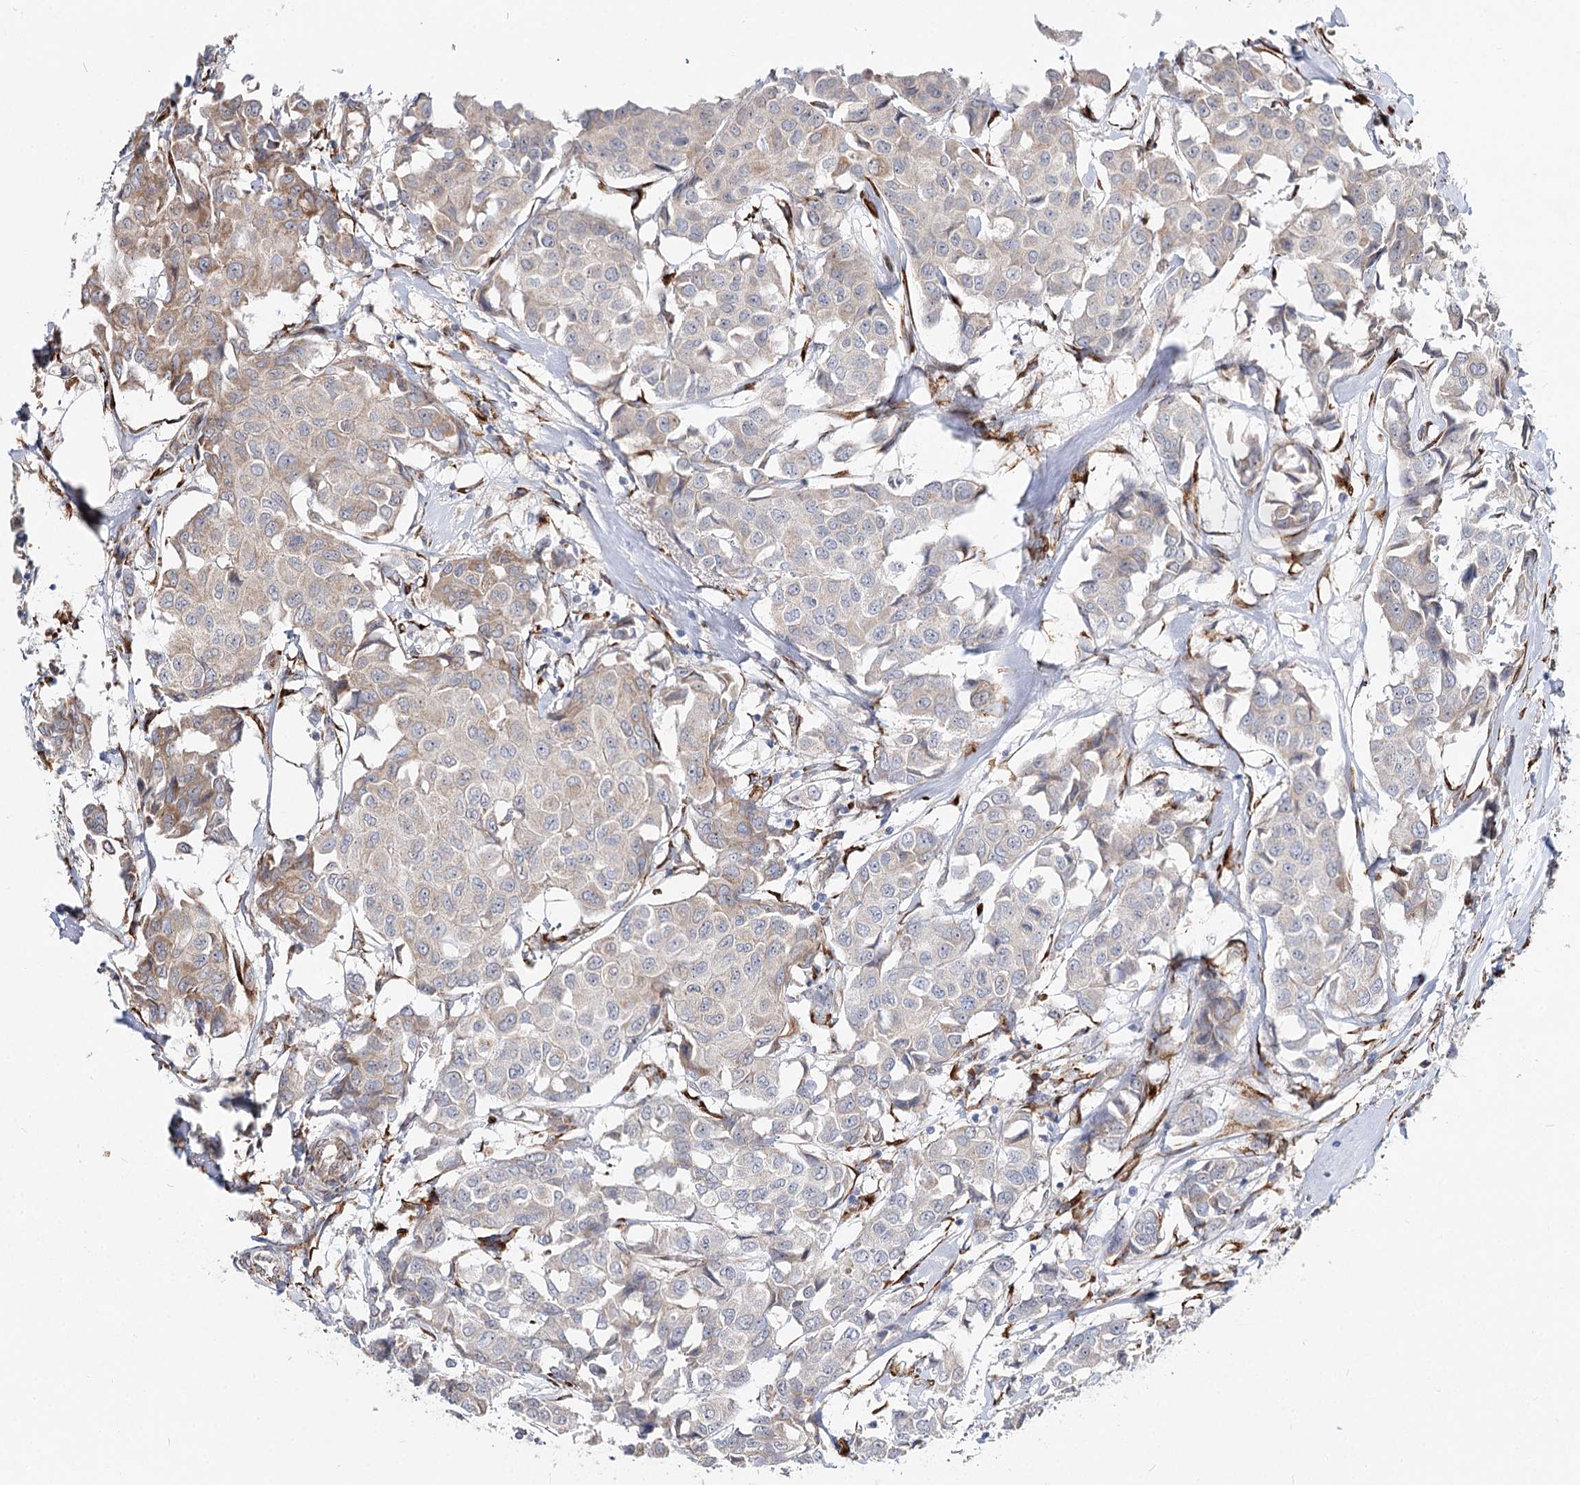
{"staining": {"intensity": "negative", "quantity": "none", "location": "none"}, "tissue": "breast cancer", "cell_type": "Tumor cells", "image_type": "cancer", "snomed": [{"axis": "morphology", "description": "Duct carcinoma"}, {"axis": "topography", "description": "Breast"}], "caption": "A high-resolution photomicrograph shows immunohistochemistry (IHC) staining of breast cancer (infiltrating ductal carcinoma), which demonstrates no significant staining in tumor cells.", "gene": "SPART", "patient": {"sex": "female", "age": 80}}